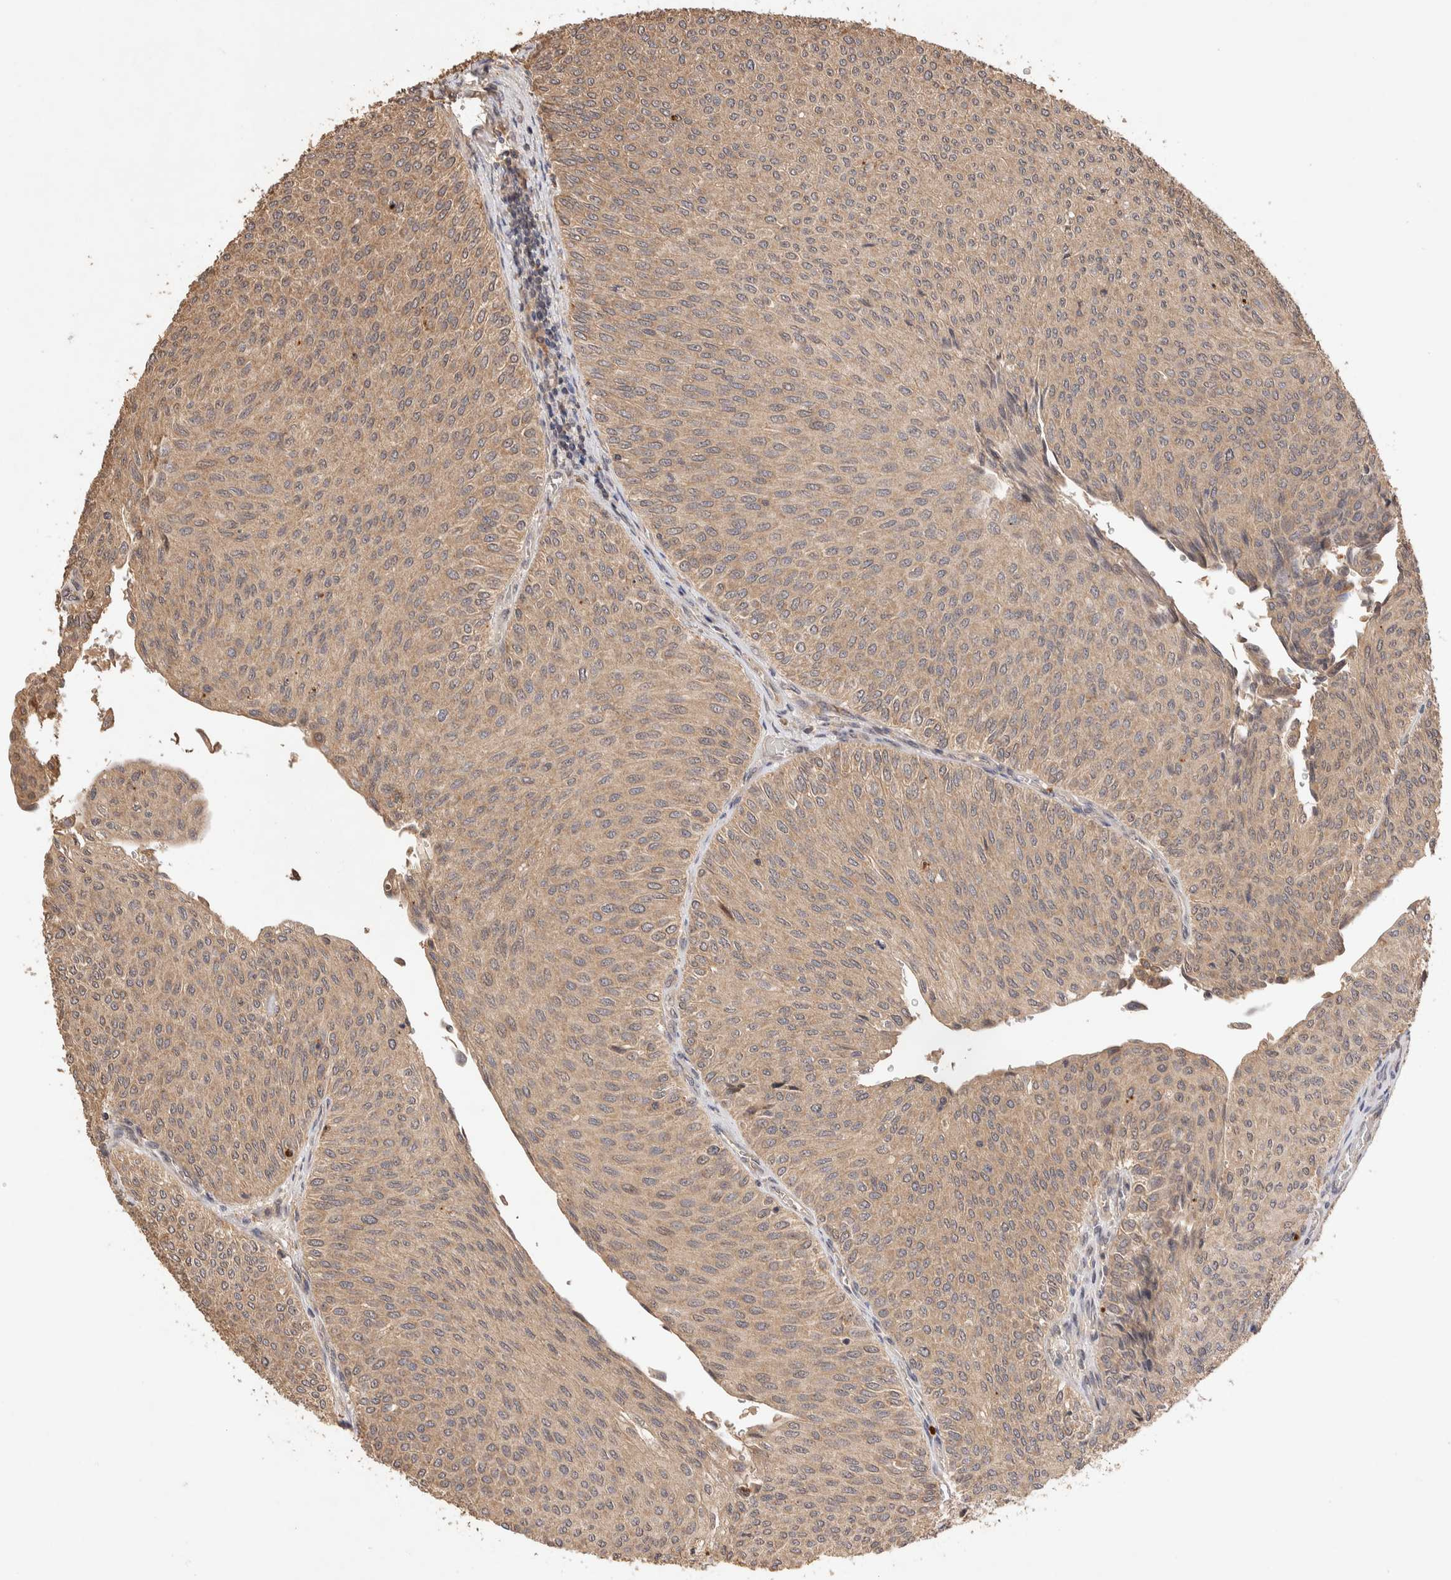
{"staining": {"intensity": "weak", "quantity": ">75%", "location": "cytoplasmic/membranous"}, "tissue": "urothelial cancer", "cell_type": "Tumor cells", "image_type": "cancer", "snomed": [{"axis": "morphology", "description": "Urothelial carcinoma, Low grade"}, {"axis": "topography", "description": "Urinary bladder"}], "caption": "IHC staining of urothelial cancer, which reveals low levels of weak cytoplasmic/membranous staining in approximately >75% of tumor cells indicating weak cytoplasmic/membranous protein positivity. The staining was performed using DAB (3,3'-diaminobenzidine) (brown) for protein detection and nuclei were counterstained in hematoxylin (blue).", "gene": "NSMAF", "patient": {"sex": "male", "age": 78}}